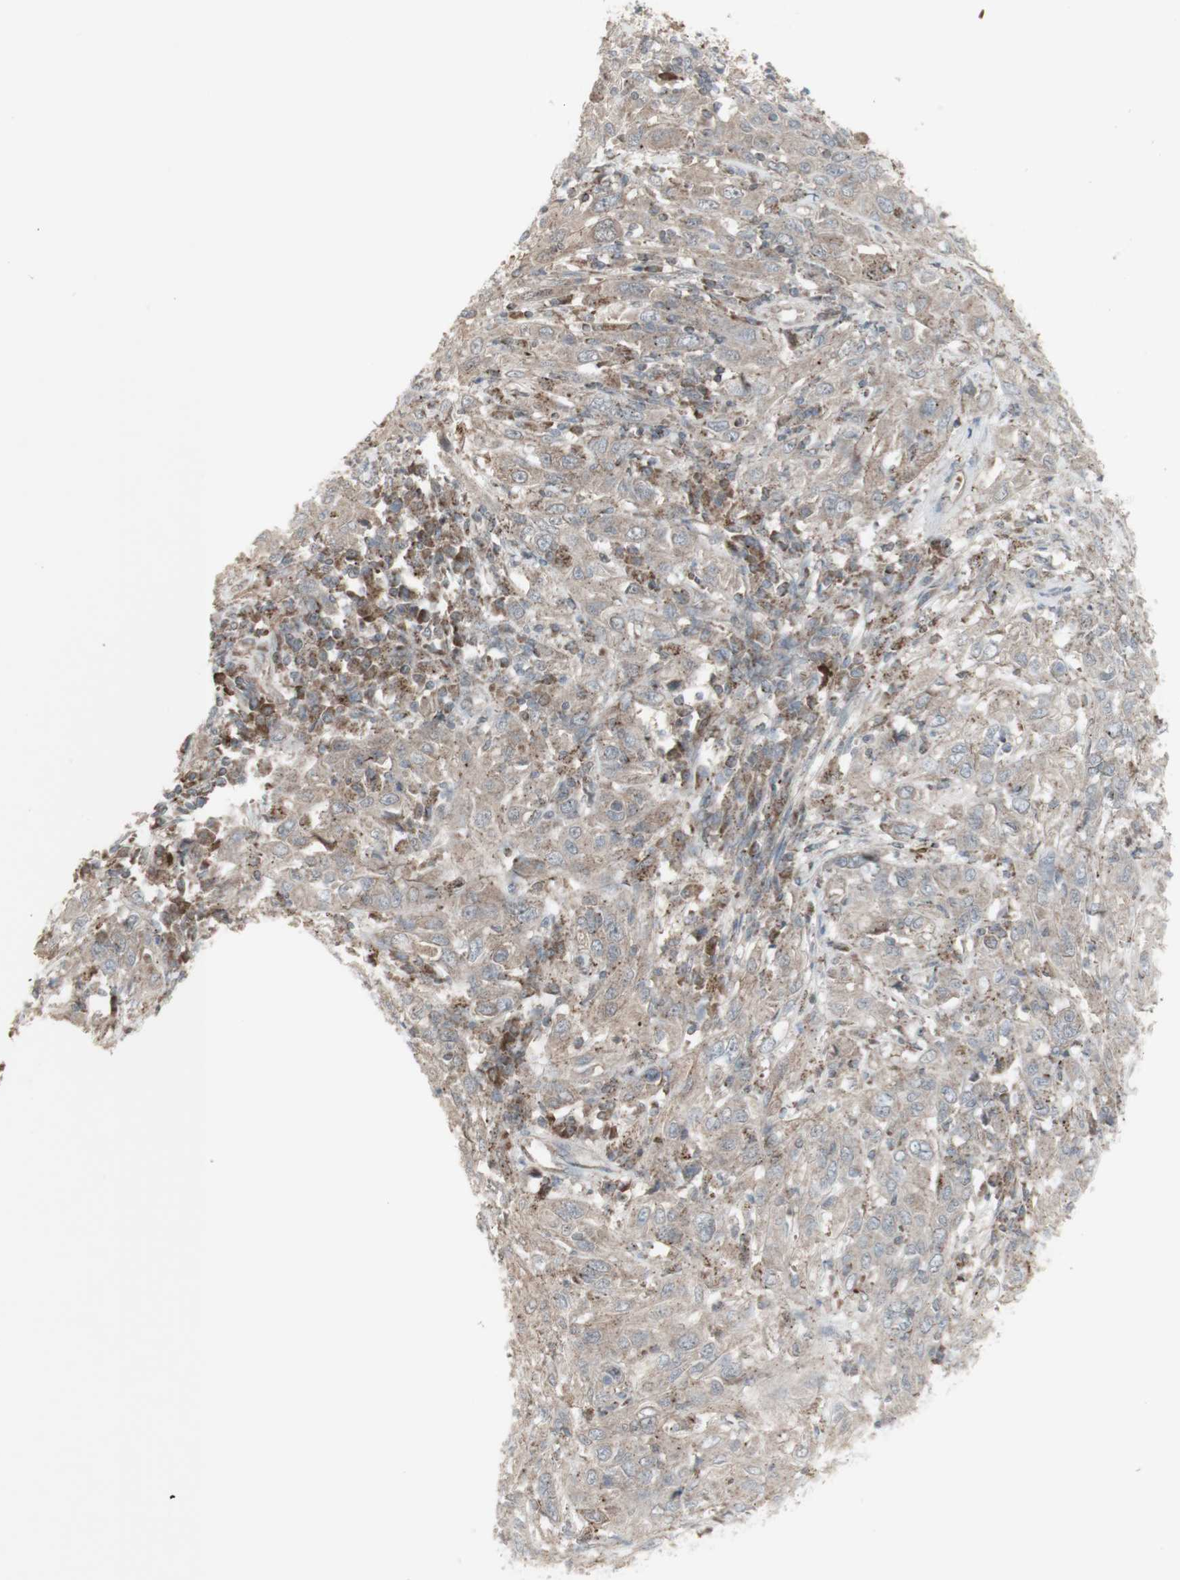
{"staining": {"intensity": "weak", "quantity": ">75%", "location": "cytoplasmic/membranous"}, "tissue": "cervical cancer", "cell_type": "Tumor cells", "image_type": "cancer", "snomed": [{"axis": "morphology", "description": "Squamous cell carcinoma, NOS"}, {"axis": "topography", "description": "Cervix"}], "caption": "Immunohistochemistry (IHC) (DAB) staining of human squamous cell carcinoma (cervical) shows weak cytoplasmic/membranous protein staining in approximately >75% of tumor cells.", "gene": "SHC1", "patient": {"sex": "female", "age": 46}}